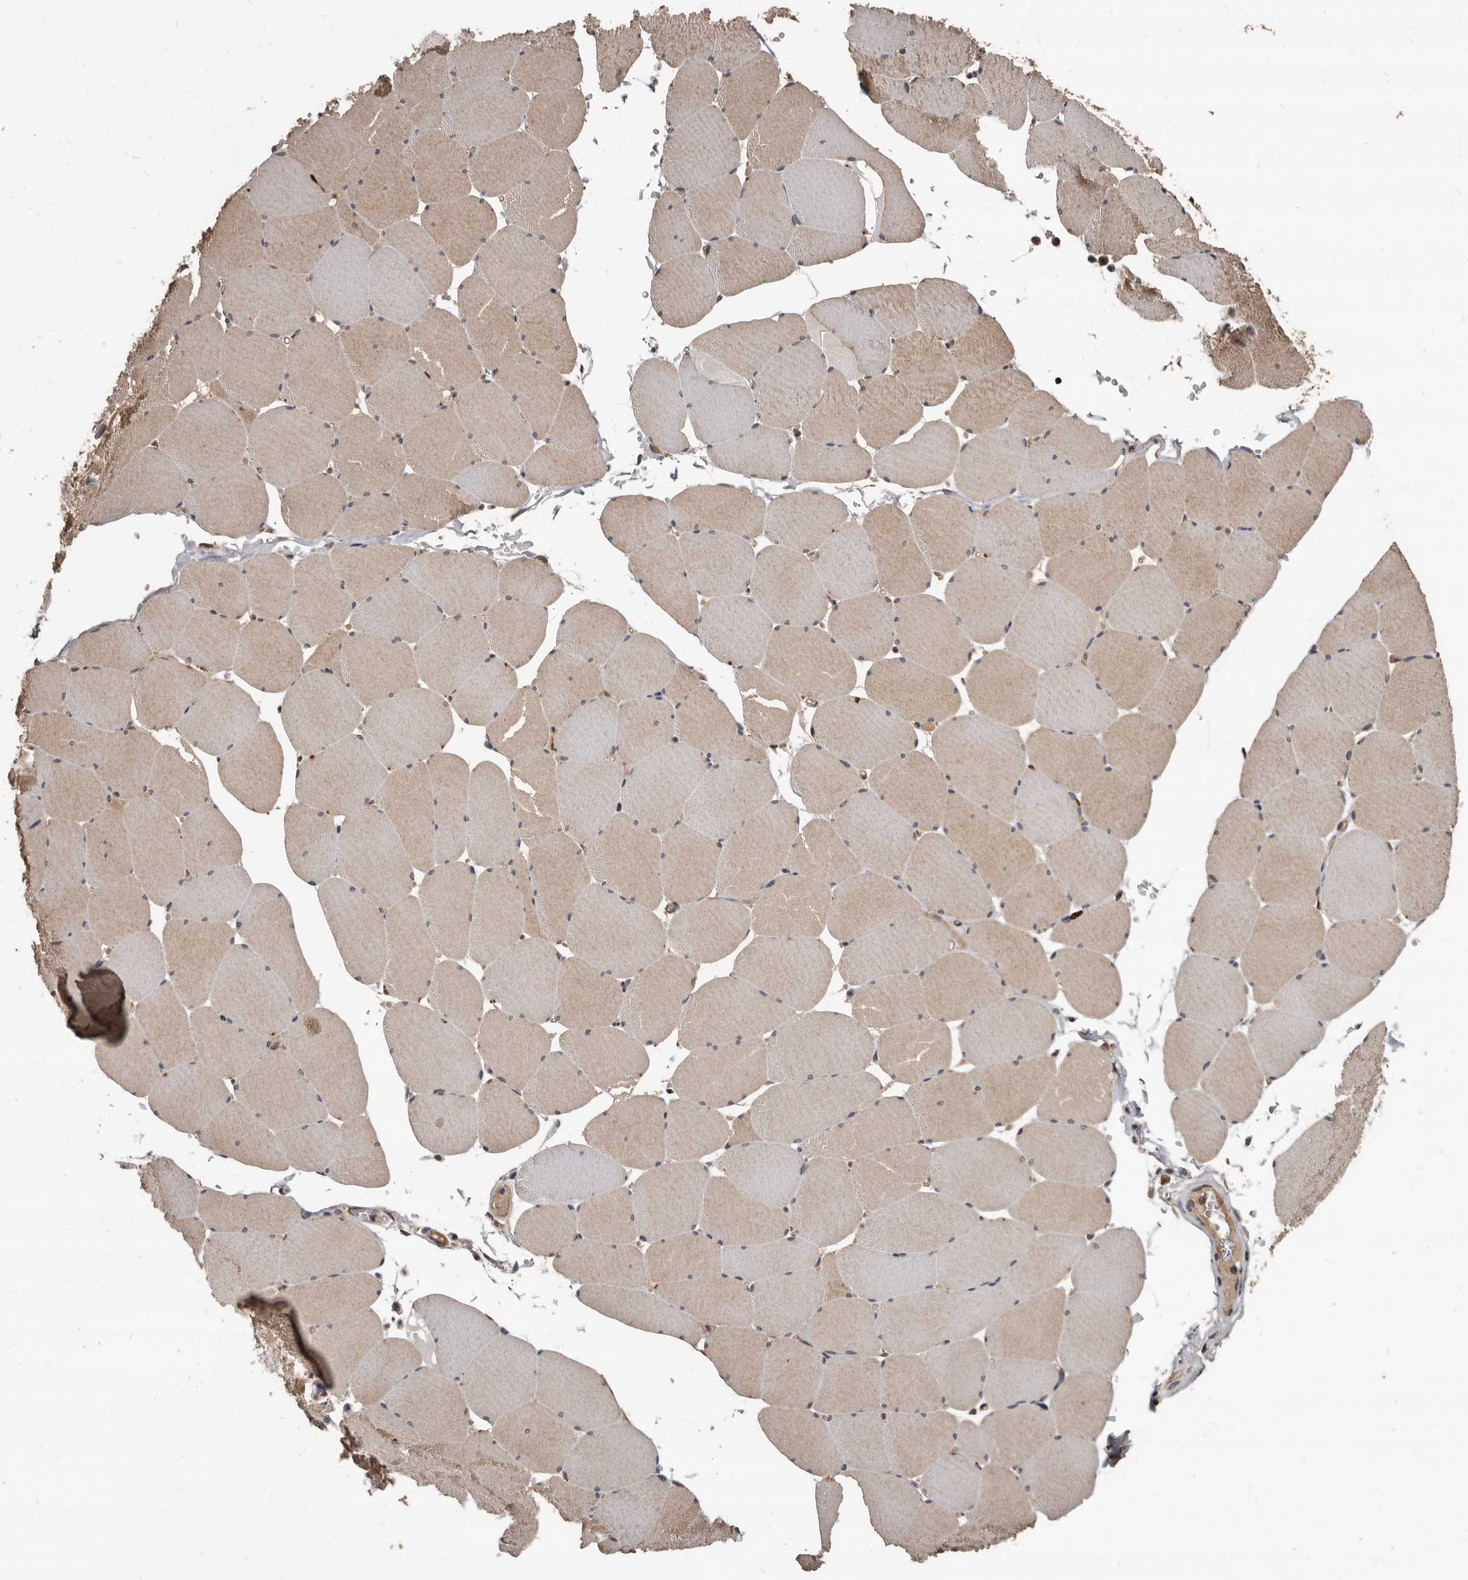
{"staining": {"intensity": "moderate", "quantity": "25%-75%", "location": "cytoplasmic/membranous"}, "tissue": "skeletal muscle", "cell_type": "Myocytes", "image_type": "normal", "snomed": [{"axis": "morphology", "description": "Normal tissue, NOS"}, {"axis": "topography", "description": "Skeletal muscle"}, {"axis": "topography", "description": "Head-Neck"}], "caption": "Immunohistochemistry (IHC) staining of normal skeletal muscle, which reveals medium levels of moderate cytoplasmic/membranous positivity in approximately 25%-75% of myocytes indicating moderate cytoplasmic/membranous protein positivity. The staining was performed using DAB (brown) for protein detection and nuclei were counterstained in hematoxylin (blue).", "gene": "AHR", "patient": {"sex": "male", "age": 66}}